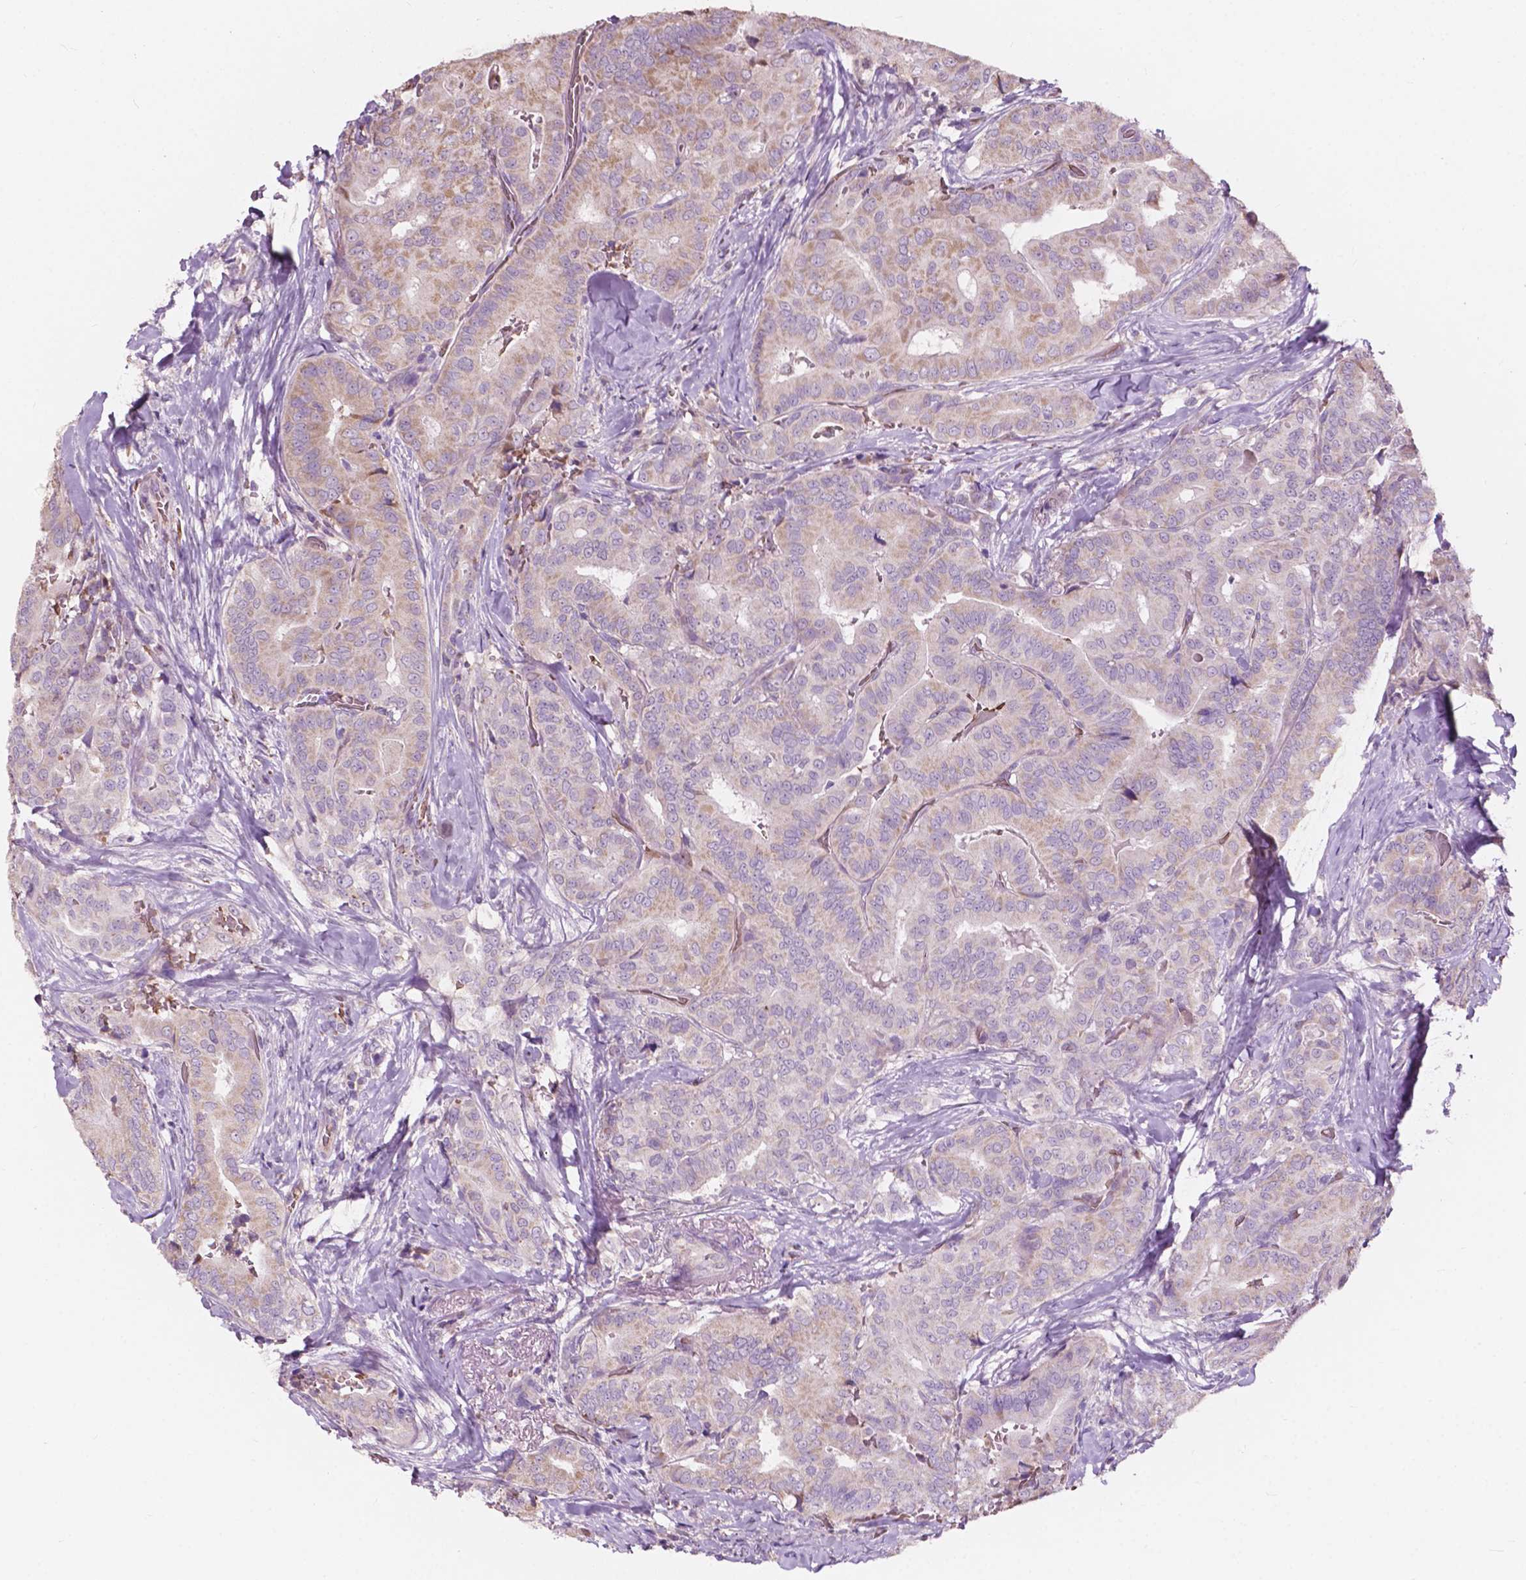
{"staining": {"intensity": "weak", "quantity": "25%-75%", "location": "cytoplasmic/membranous"}, "tissue": "thyroid cancer", "cell_type": "Tumor cells", "image_type": "cancer", "snomed": [{"axis": "morphology", "description": "Papillary adenocarcinoma, NOS"}, {"axis": "topography", "description": "Thyroid gland"}], "caption": "There is low levels of weak cytoplasmic/membranous positivity in tumor cells of thyroid cancer (papillary adenocarcinoma), as demonstrated by immunohistochemical staining (brown color).", "gene": "NDUFS1", "patient": {"sex": "male", "age": 61}}